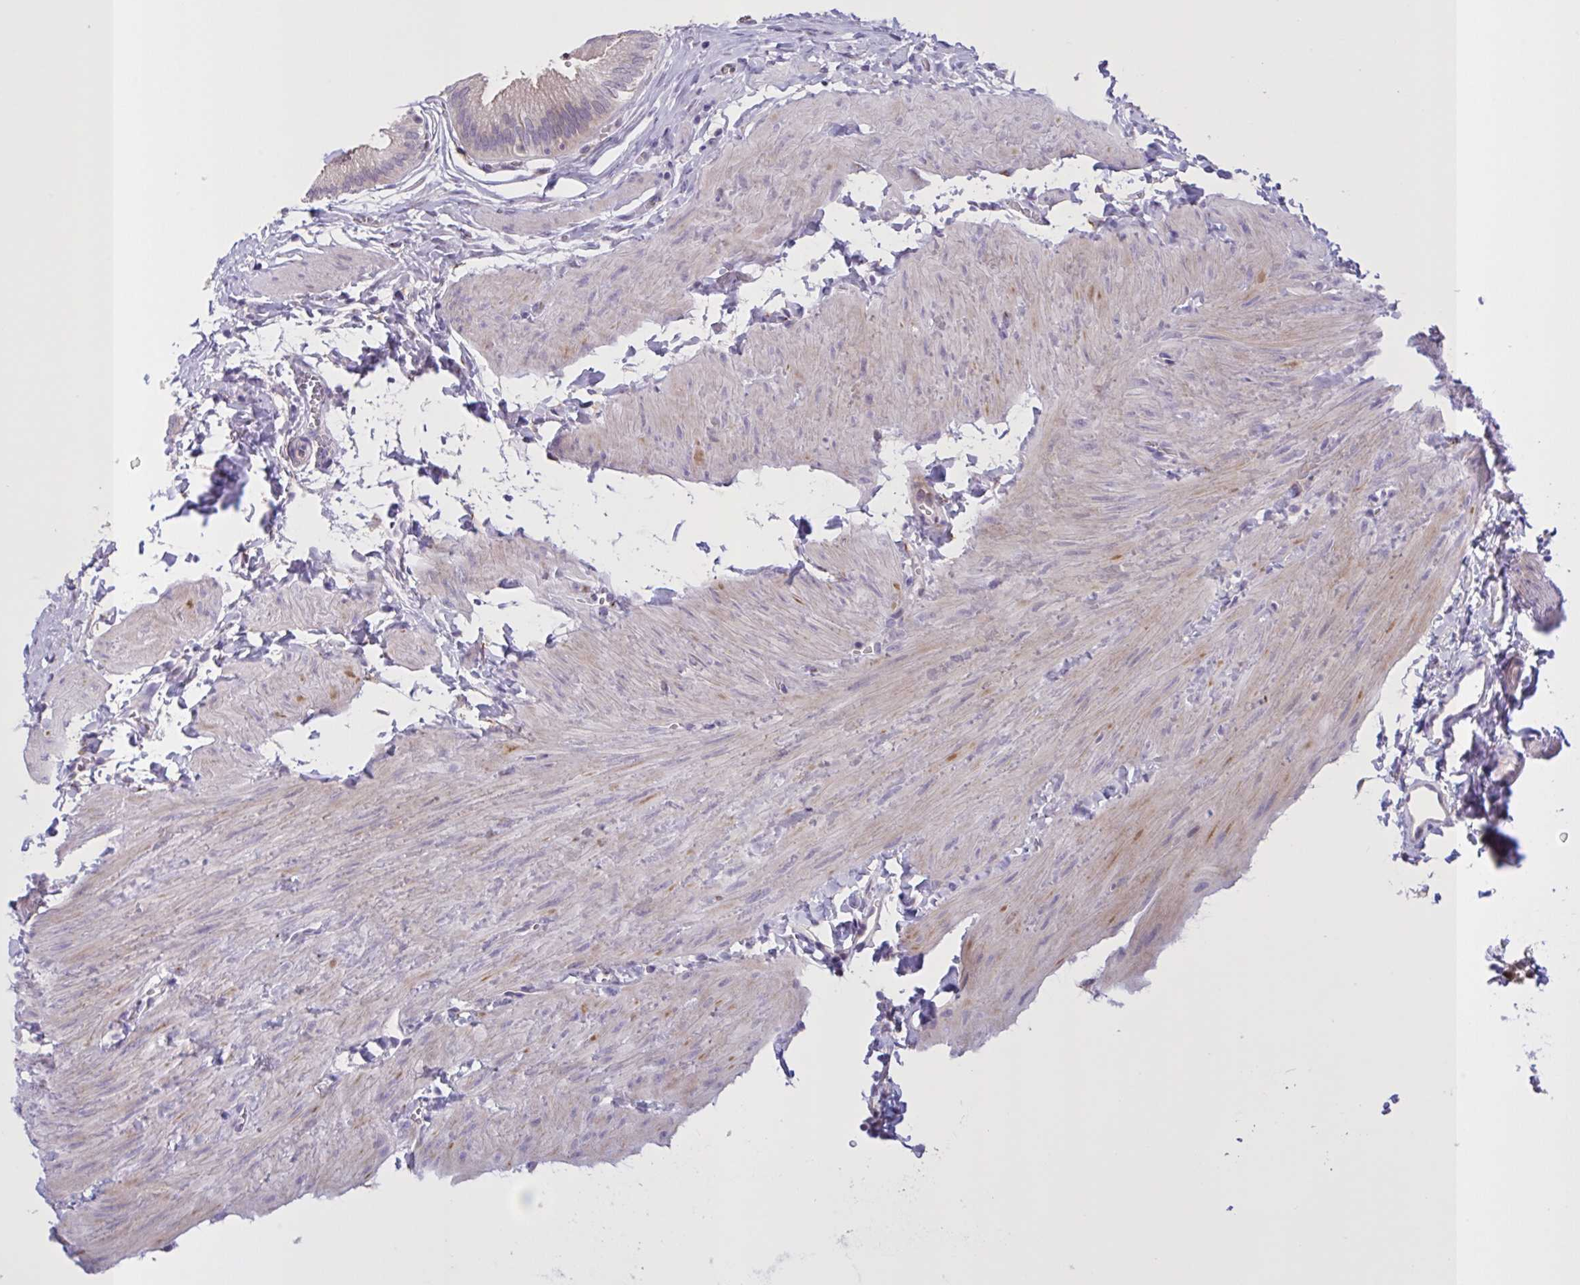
{"staining": {"intensity": "moderate", "quantity": "25%-75%", "location": "cytoplasmic/membranous,nuclear"}, "tissue": "gallbladder", "cell_type": "Glandular cells", "image_type": "normal", "snomed": [{"axis": "morphology", "description": "Normal tissue, NOS"}, {"axis": "topography", "description": "Gallbladder"}, {"axis": "topography", "description": "Peripheral nerve tissue"}], "caption": "Protein expression by immunohistochemistry (IHC) exhibits moderate cytoplasmic/membranous,nuclear positivity in about 25%-75% of glandular cells in normal gallbladder. Using DAB (3,3'-diaminobenzidine) (brown) and hematoxylin (blue) stains, captured at high magnification using brightfield microscopy.", "gene": "MRGPRX2", "patient": {"sex": "male", "age": 17}}